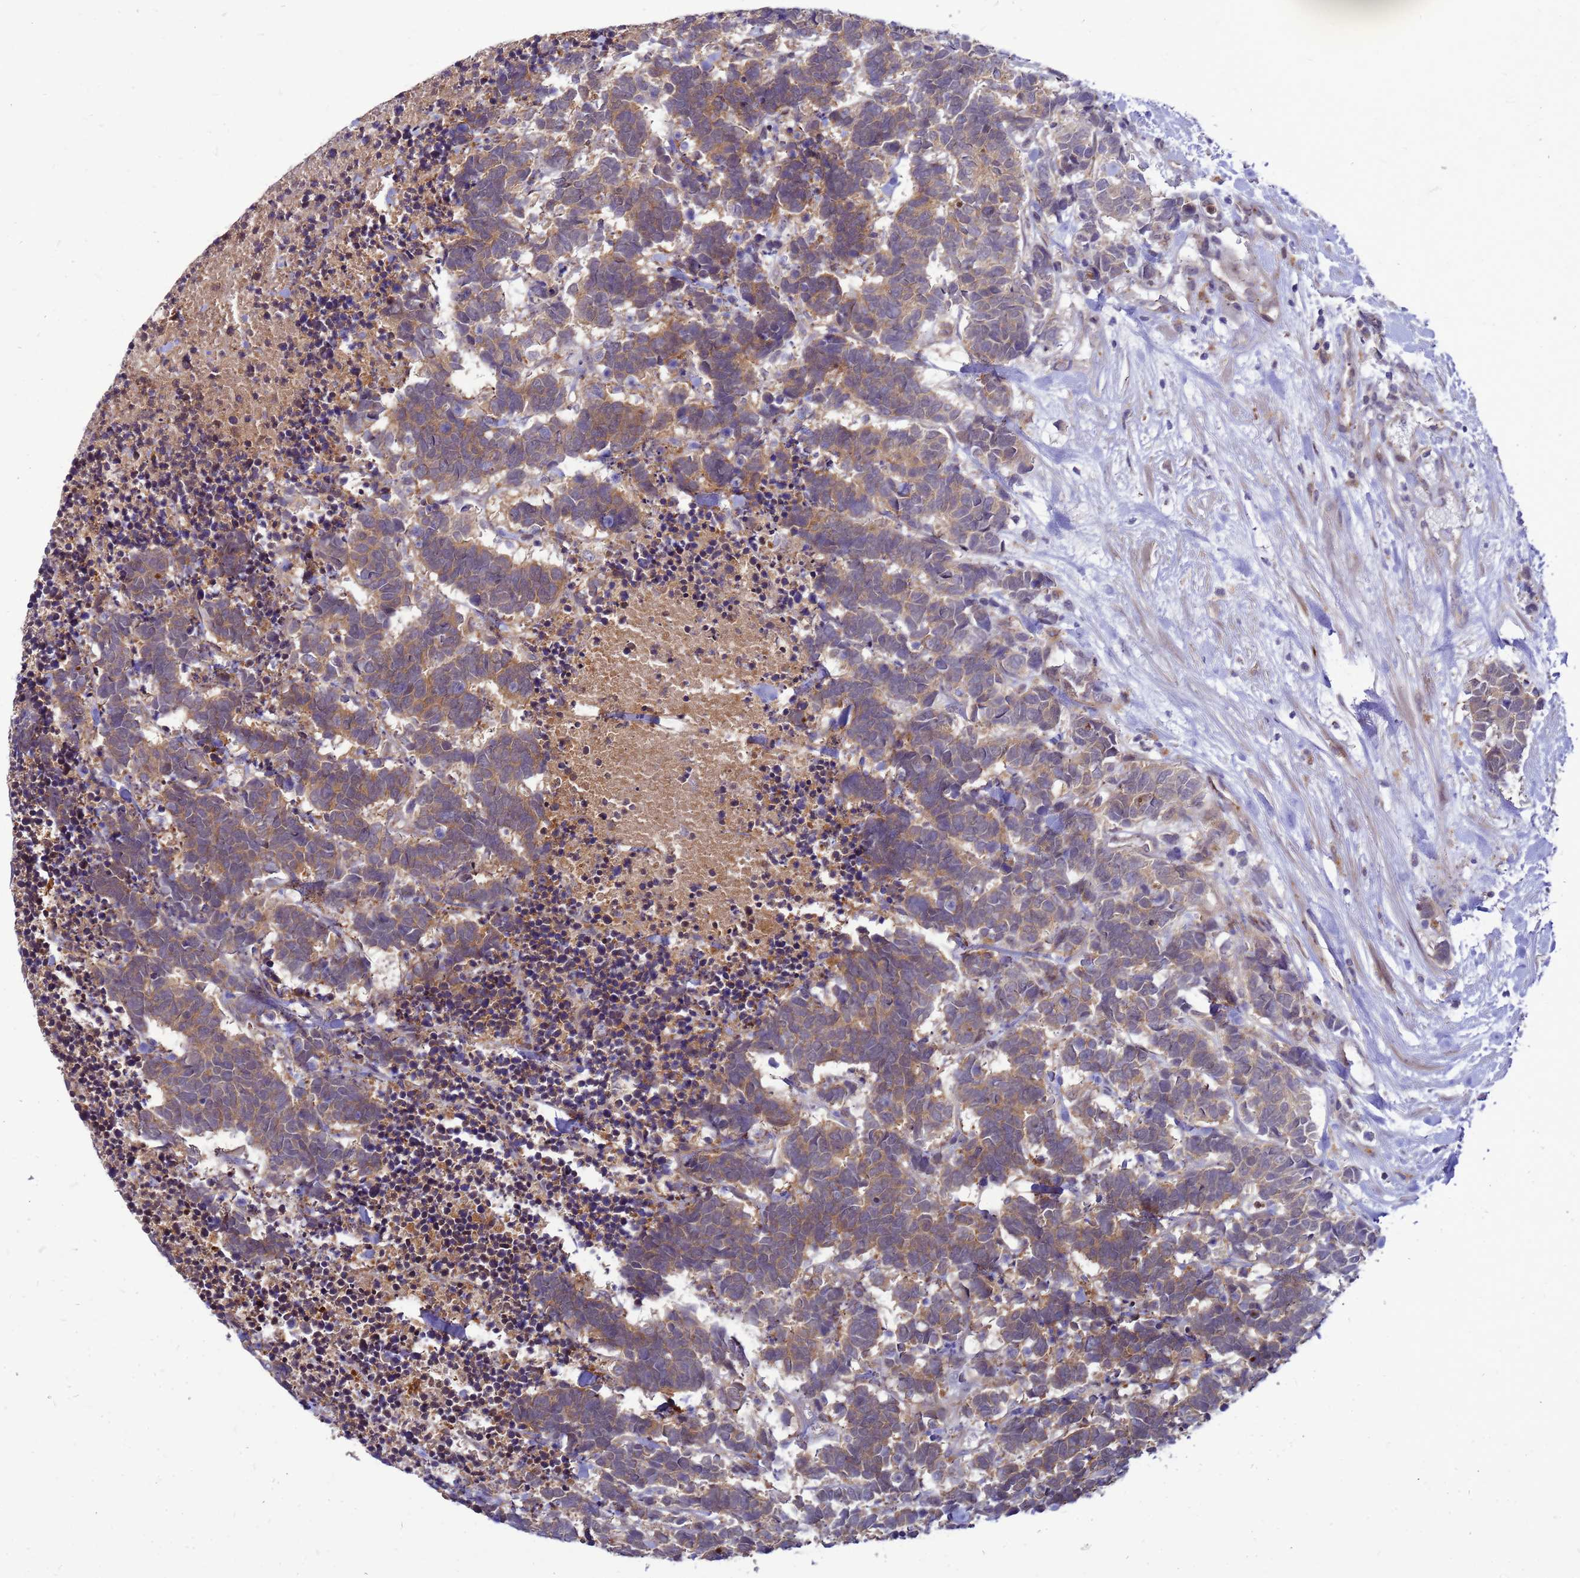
{"staining": {"intensity": "moderate", "quantity": ">75%", "location": "cytoplasmic/membranous"}, "tissue": "carcinoid", "cell_type": "Tumor cells", "image_type": "cancer", "snomed": [{"axis": "morphology", "description": "Carcinoma, NOS"}, {"axis": "morphology", "description": "Carcinoid, malignant, NOS"}, {"axis": "topography", "description": "Urinary bladder"}], "caption": "About >75% of tumor cells in human carcinoid exhibit moderate cytoplasmic/membranous protein positivity as visualized by brown immunohistochemical staining.", "gene": "ENOPH1", "patient": {"sex": "male", "age": 57}}